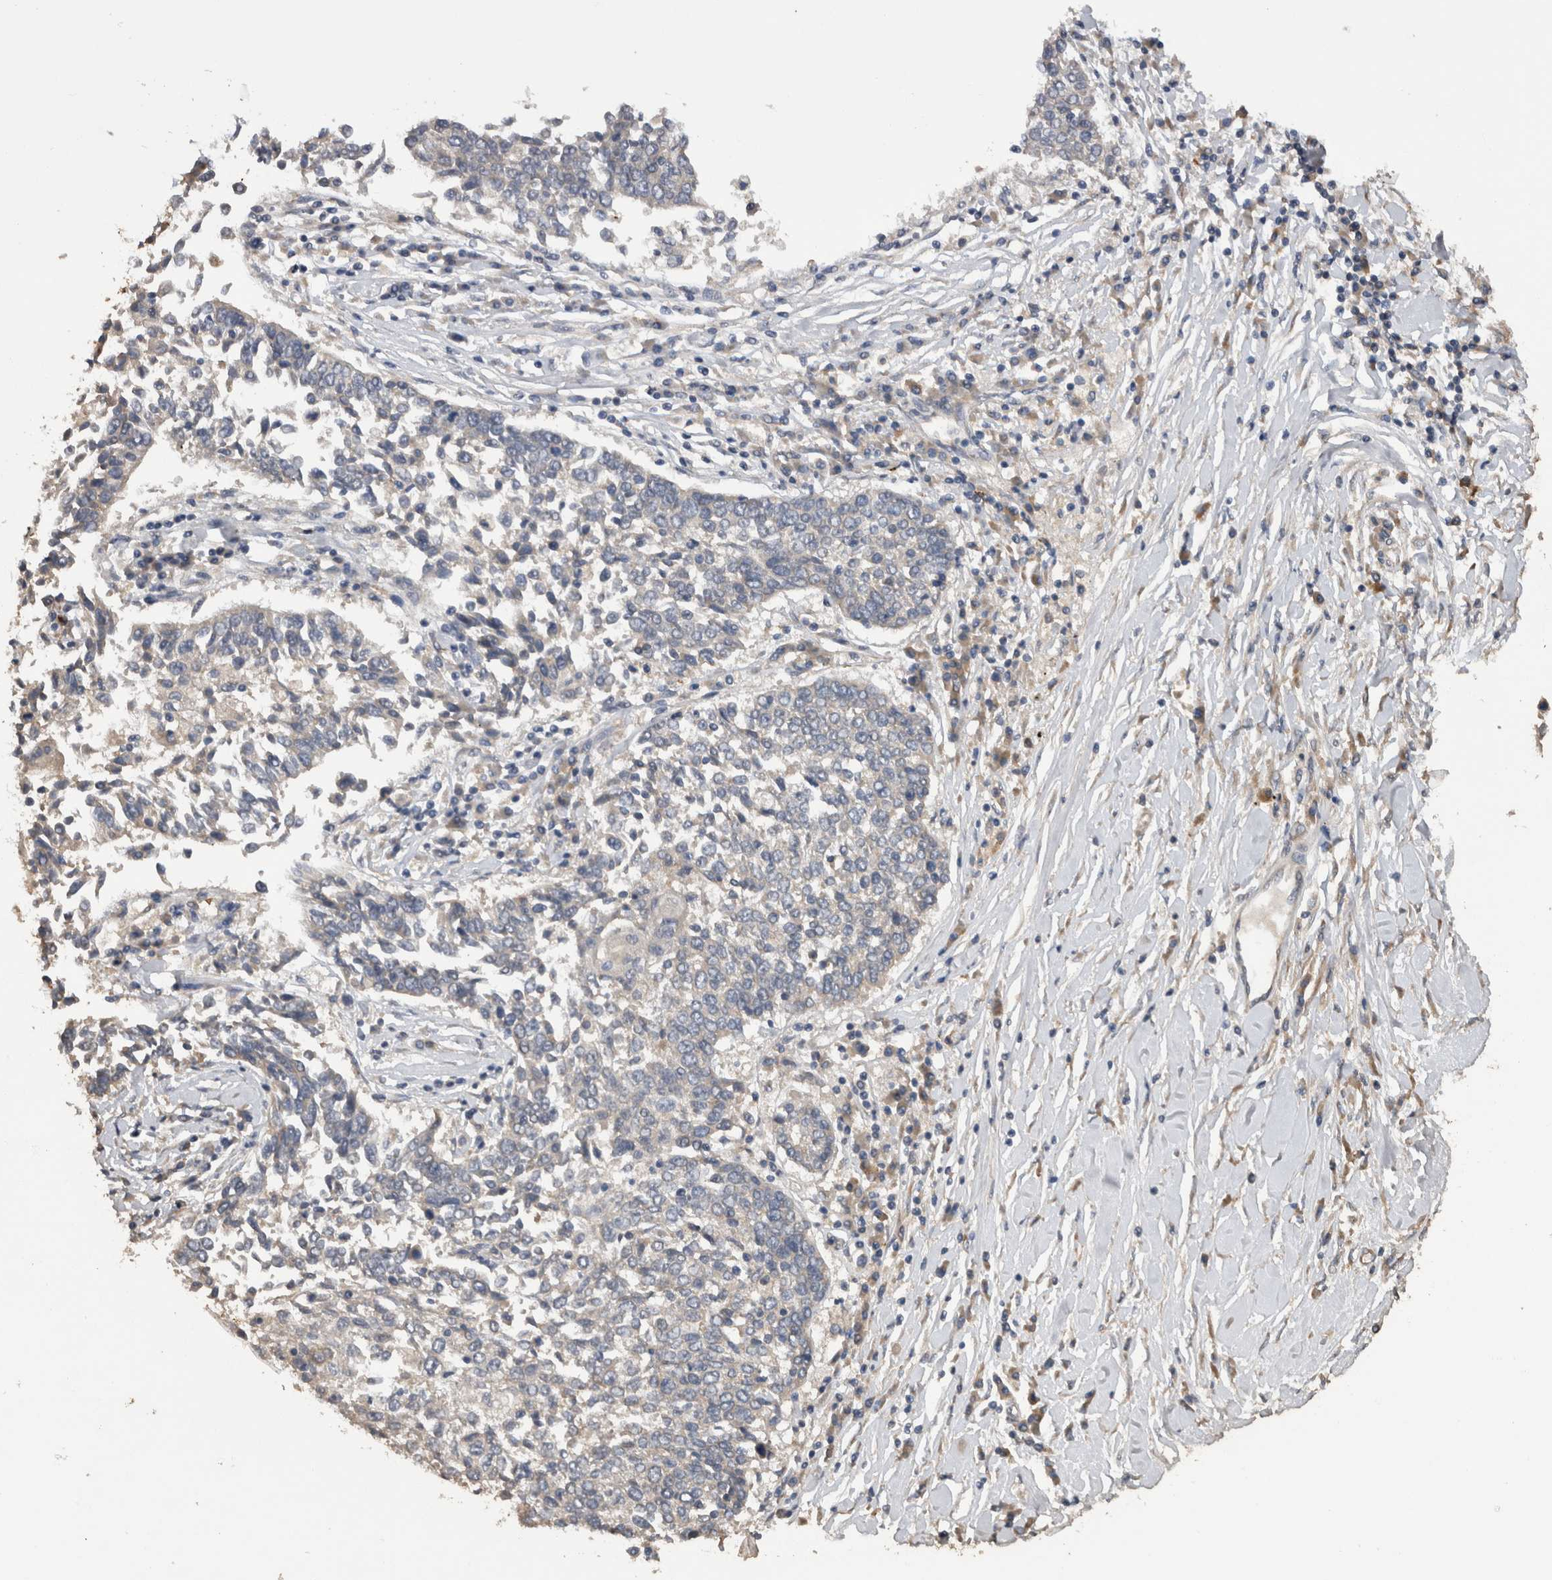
{"staining": {"intensity": "negative", "quantity": "none", "location": "none"}, "tissue": "lung cancer", "cell_type": "Tumor cells", "image_type": "cancer", "snomed": [{"axis": "morphology", "description": "Normal tissue, NOS"}, {"axis": "morphology", "description": "Squamous cell carcinoma, NOS"}, {"axis": "topography", "description": "Cartilage tissue"}, {"axis": "topography", "description": "Bronchus"}, {"axis": "topography", "description": "Lung"}, {"axis": "topography", "description": "Peripheral nerve tissue"}], "caption": "This is a micrograph of immunohistochemistry (IHC) staining of squamous cell carcinoma (lung), which shows no staining in tumor cells. Nuclei are stained in blue.", "gene": "TMED7", "patient": {"sex": "female", "age": 49}}